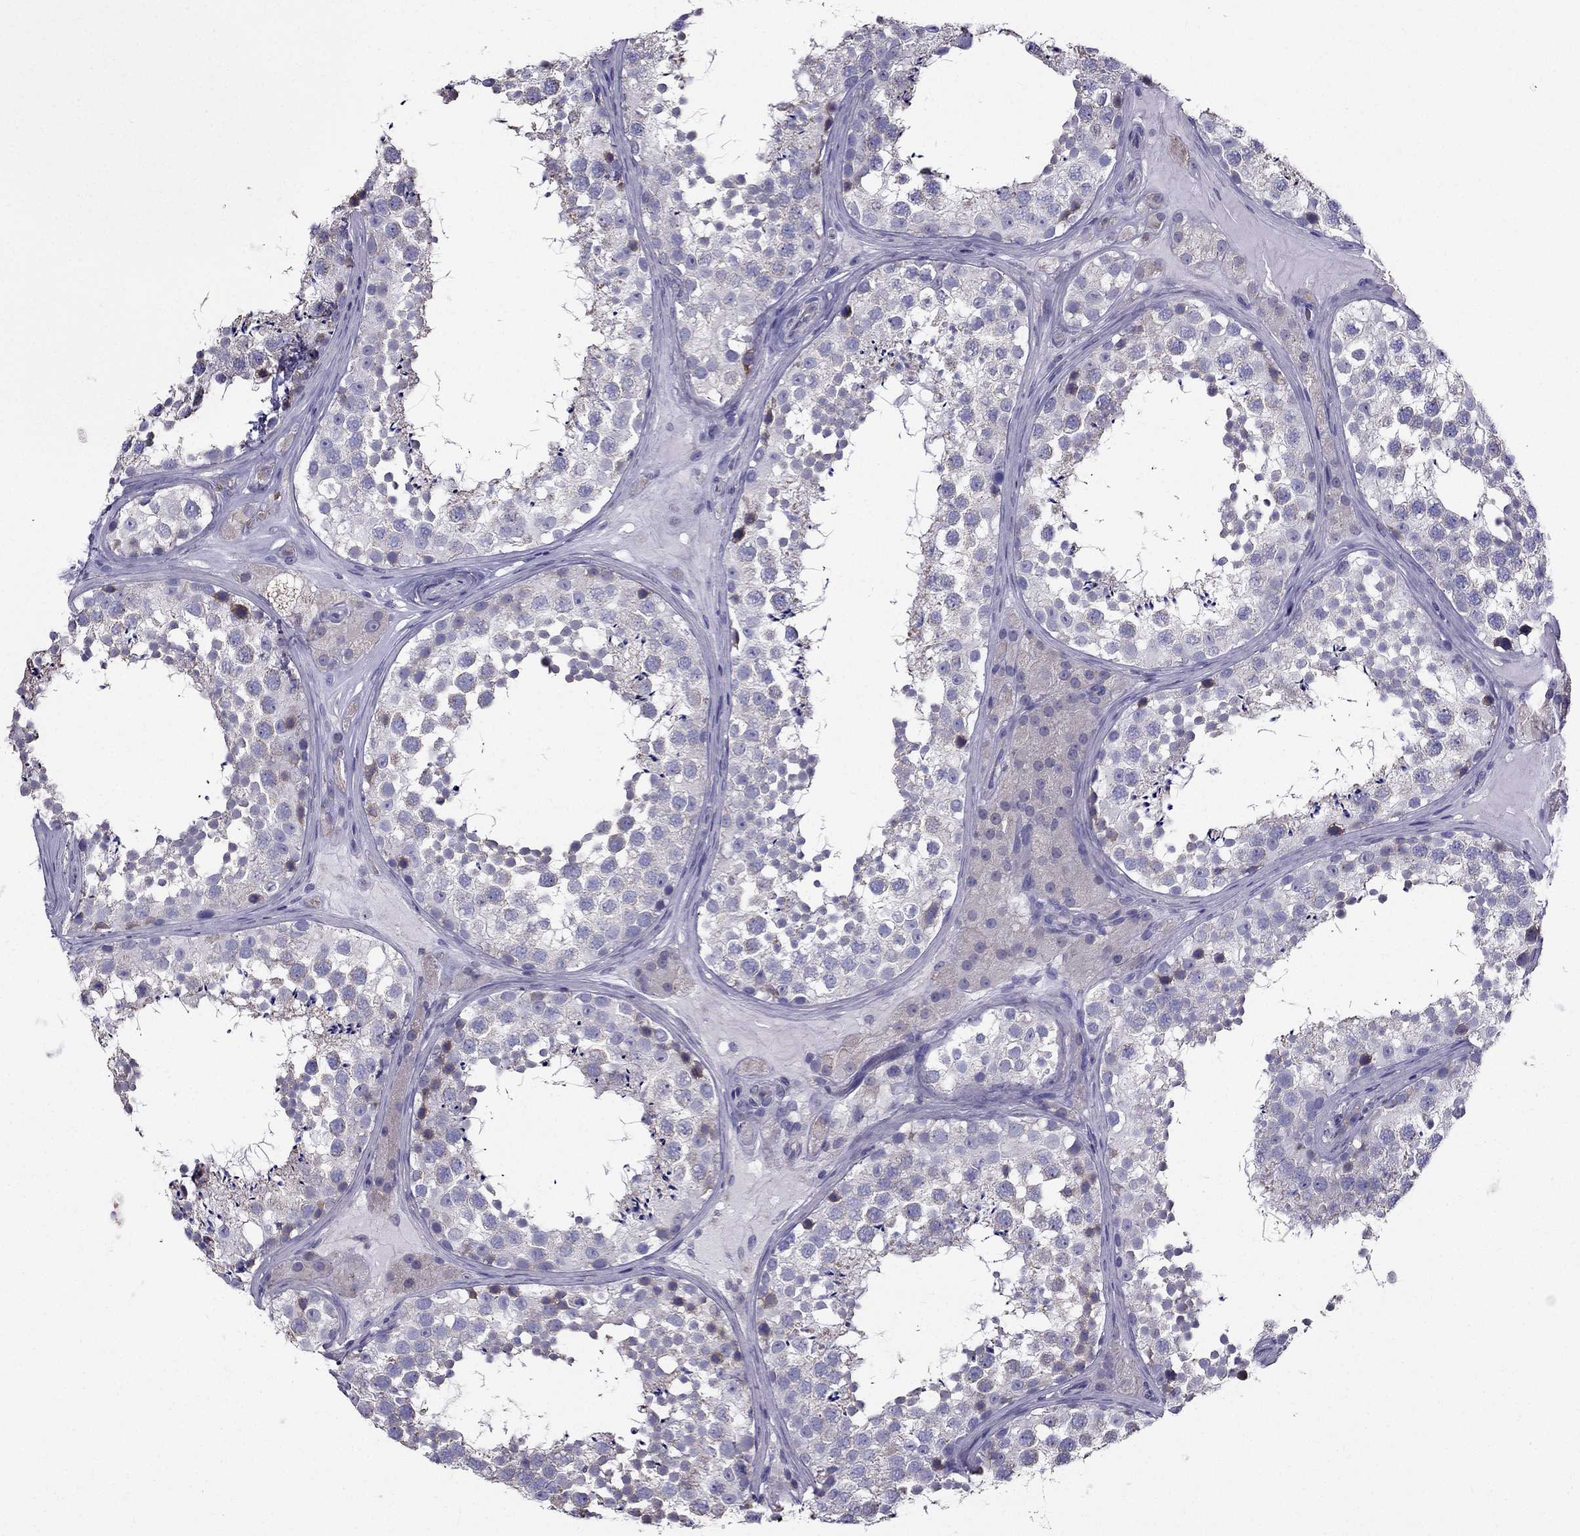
{"staining": {"intensity": "weak", "quantity": "<25%", "location": "cytoplasmic/membranous"}, "tissue": "testis", "cell_type": "Cells in seminiferous ducts", "image_type": "normal", "snomed": [{"axis": "morphology", "description": "Normal tissue, NOS"}, {"axis": "topography", "description": "Testis"}], "caption": "Histopathology image shows no protein positivity in cells in seminiferous ducts of normal testis. (Brightfield microscopy of DAB (3,3'-diaminobenzidine) immunohistochemistry (IHC) at high magnification).", "gene": "AAK1", "patient": {"sex": "male", "age": 41}}